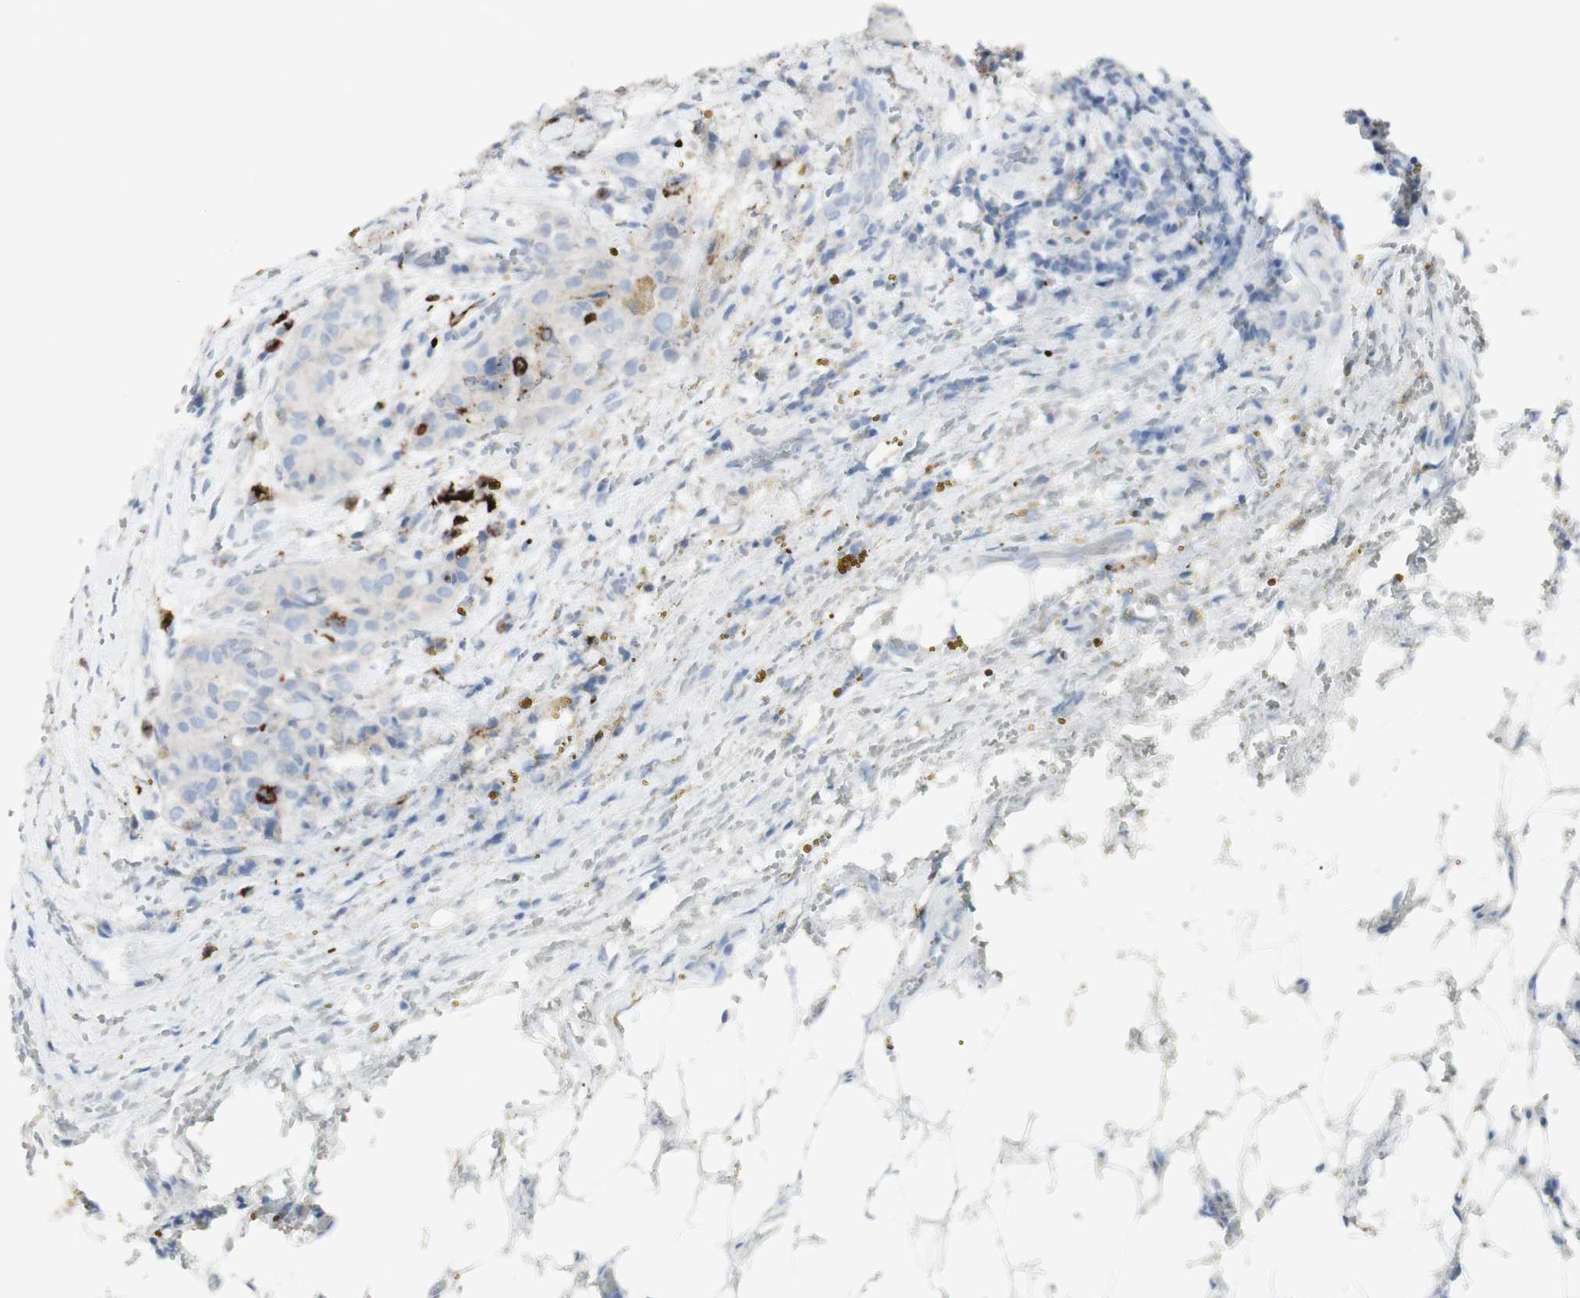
{"staining": {"intensity": "negative", "quantity": "none", "location": "none"}, "tissue": "thyroid cancer", "cell_type": "Tumor cells", "image_type": "cancer", "snomed": [{"axis": "morphology", "description": "Papillary adenocarcinoma, NOS"}, {"axis": "topography", "description": "Thyroid gland"}], "caption": "The histopathology image demonstrates no staining of tumor cells in papillary adenocarcinoma (thyroid).", "gene": "CD207", "patient": {"sex": "male", "age": 77}}